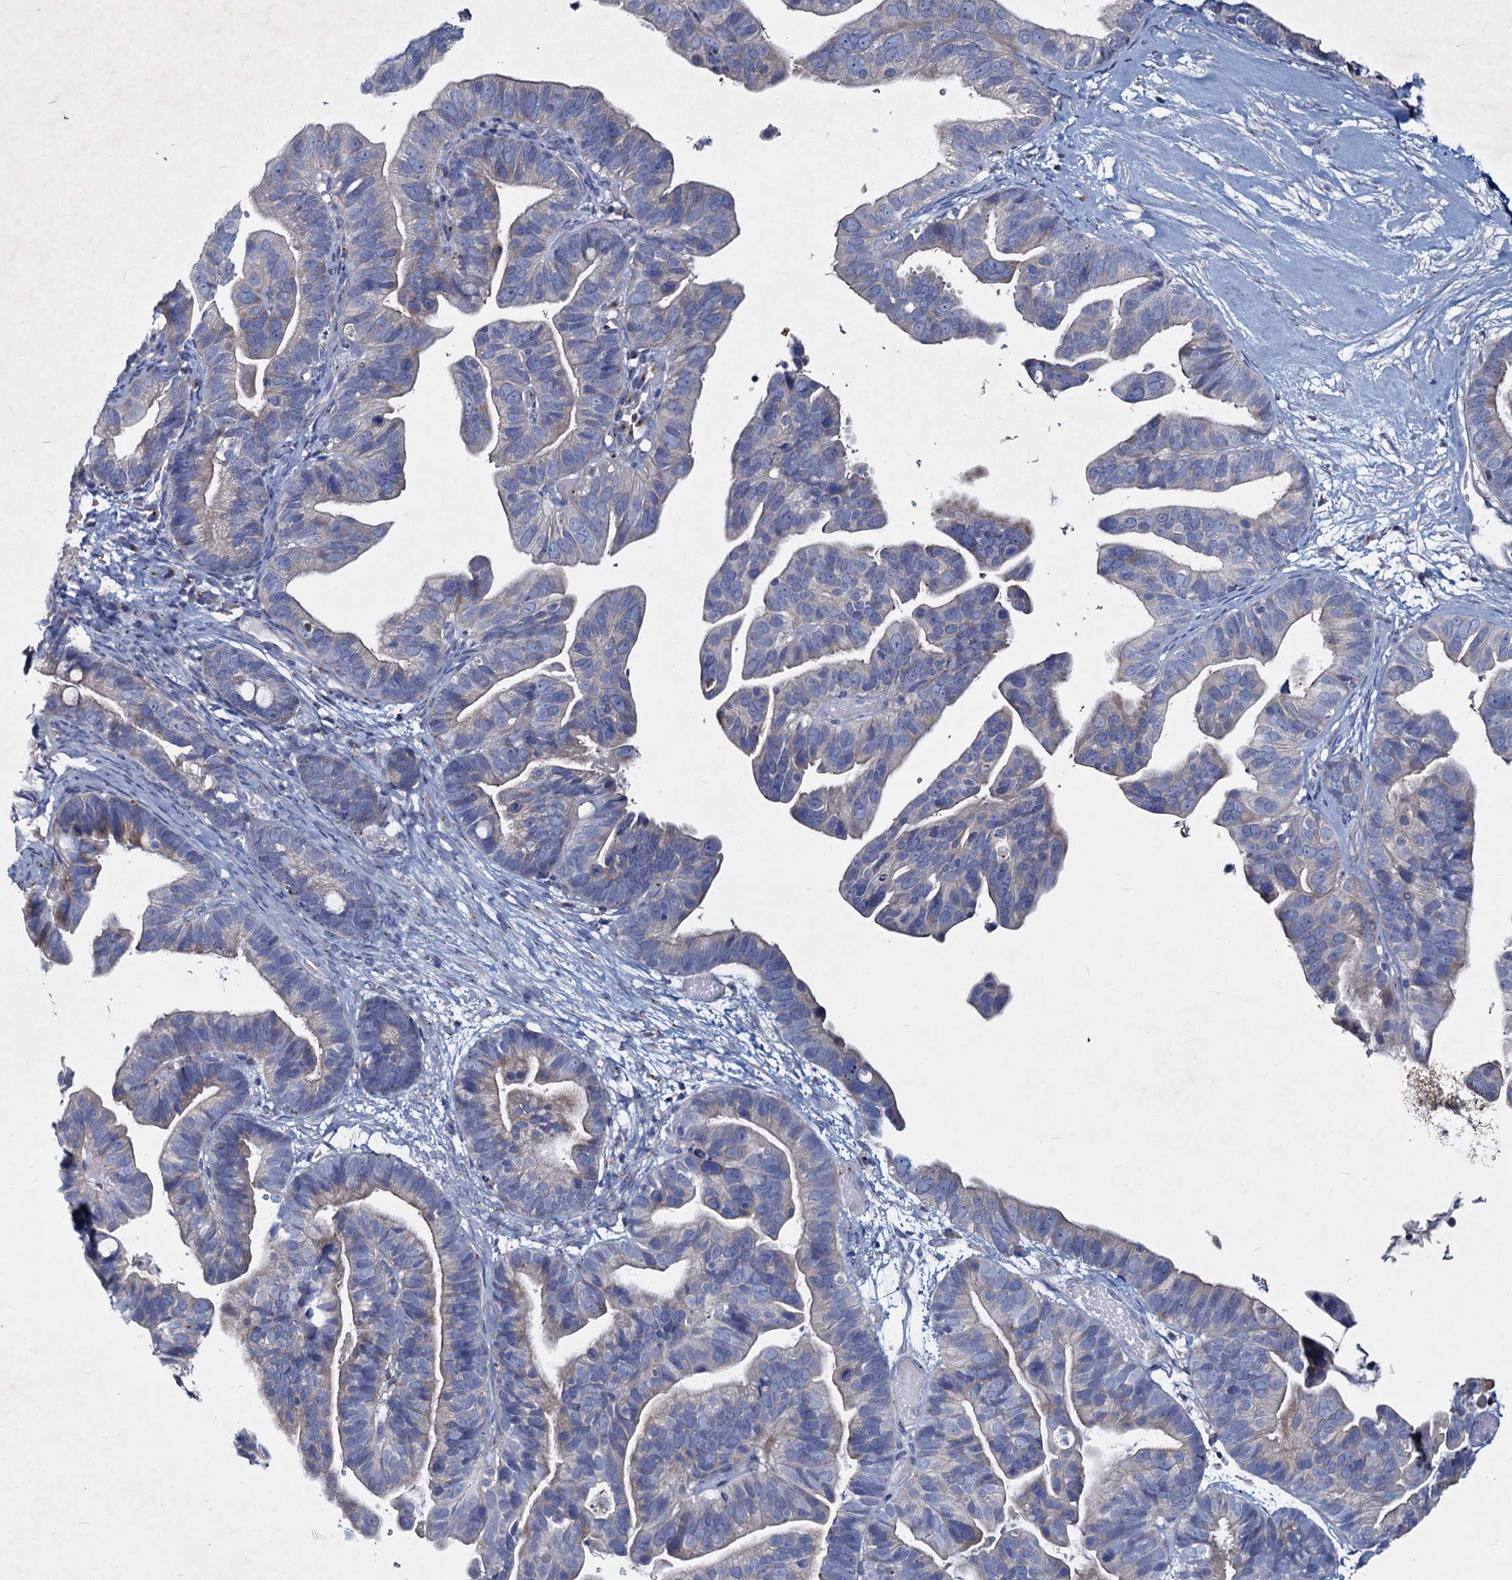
{"staining": {"intensity": "negative", "quantity": "none", "location": "none"}, "tissue": "ovarian cancer", "cell_type": "Tumor cells", "image_type": "cancer", "snomed": [{"axis": "morphology", "description": "Cystadenocarcinoma, serous, NOS"}, {"axis": "topography", "description": "Ovary"}], "caption": "This is a histopathology image of immunohistochemistry (IHC) staining of serous cystadenocarcinoma (ovarian), which shows no staining in tumor cells.", "gene": "AGBL4", "patient": {"sex": "female", "age": 56}}